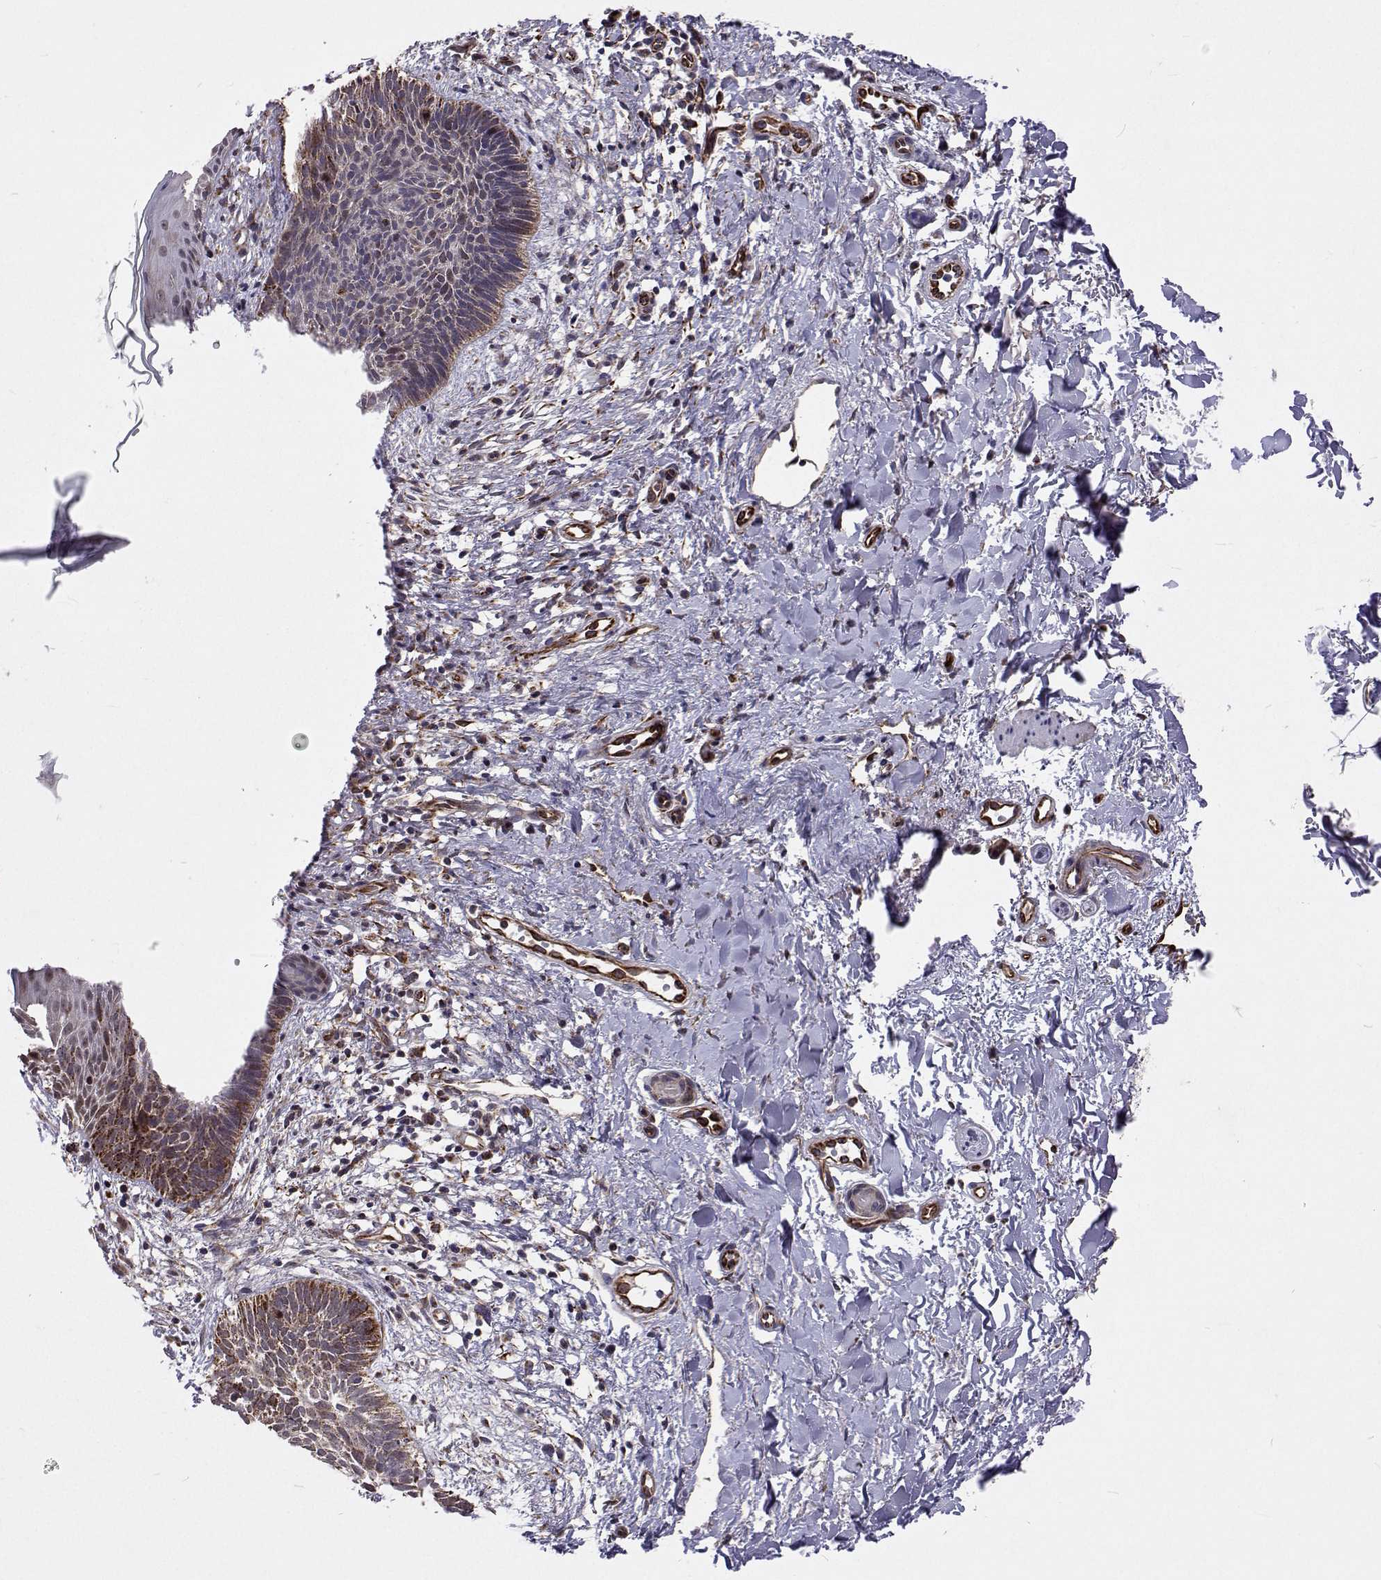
{"staining": {"intensity": "moderate", "quantity": "25%-75%", "location": "cytoplasmic/membranous"}, "tissue": "skin cancer", "cell_type": "Tumor cells", "image_type": "cancer", "snomed": [{"axis": "morphology", "description": "Basal cell carcinoma"}, {"axis": "topography", "description": "Skin"}], "caption": "Immunohistochemical staining of skin cancer shows medium levels of moderate cytoplasmic/membranous protein positivity in about 25%-75% of tumor cells. (Stains: DAB in brown, nuclei in blue, Microscopy: brightfield microscopy at high magnification).", "gene": "DHTKD1", "patient": {"sex": "female", "age": 84}}